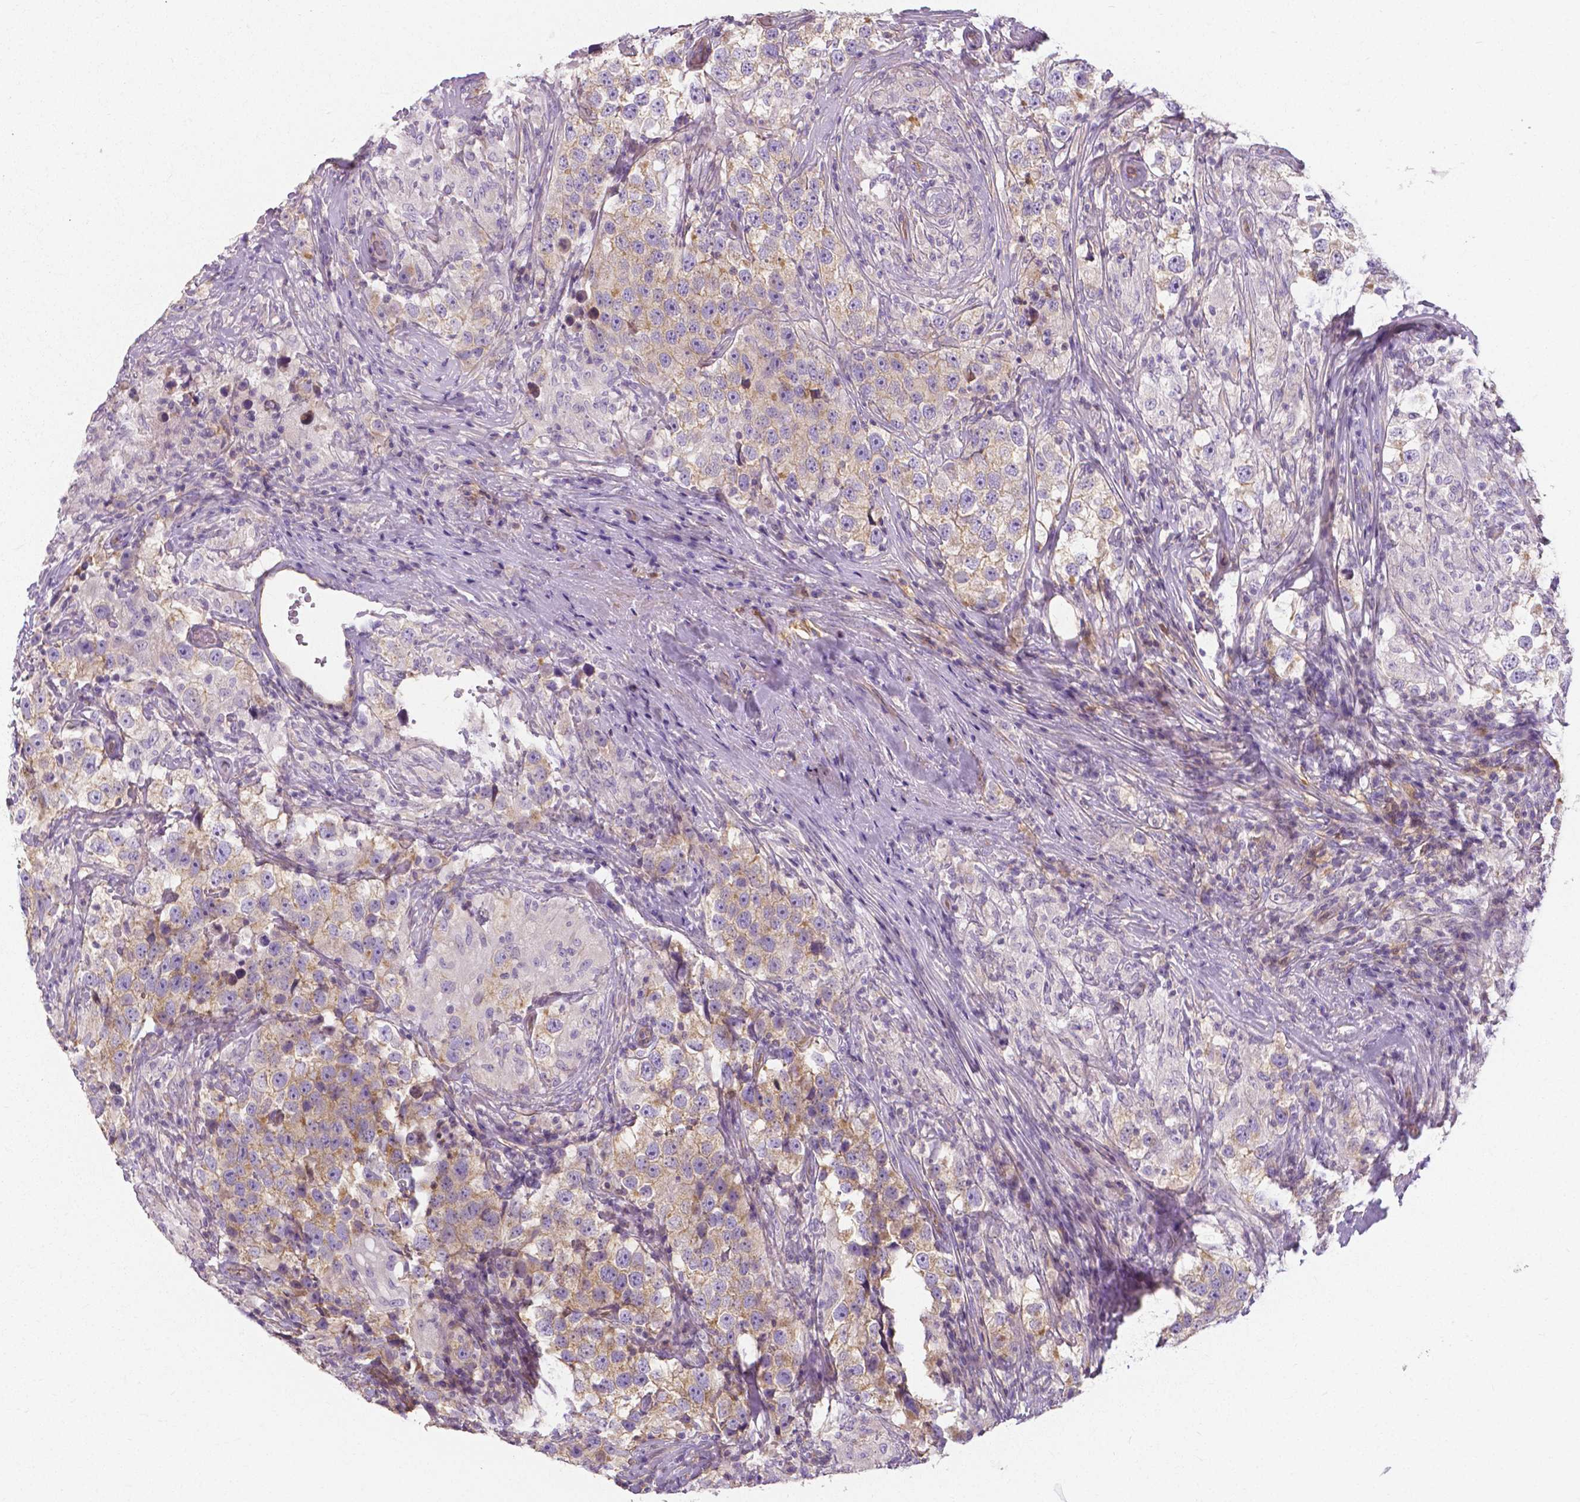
{"staining": {"intensity": "moderate", "quantity": "<25%", "location": "cytoplasmic/membranous"}, "tissue": "testis cancer", "cell_type": "Tumor cells", "image_type": "cancer", "snomed": [{"axis": "morphology", "description": "Seminoma, NOS"}, {"axis": "topography", "description": "Testis"}], "caption": "Protein expression analysis of human seminoma (testis) reveals moderate cytoplasmic/membranous staining in approximately <25% of tumor cells.", "gene": "CRMP1", "patient": {"sex": "male", "age": 46}}